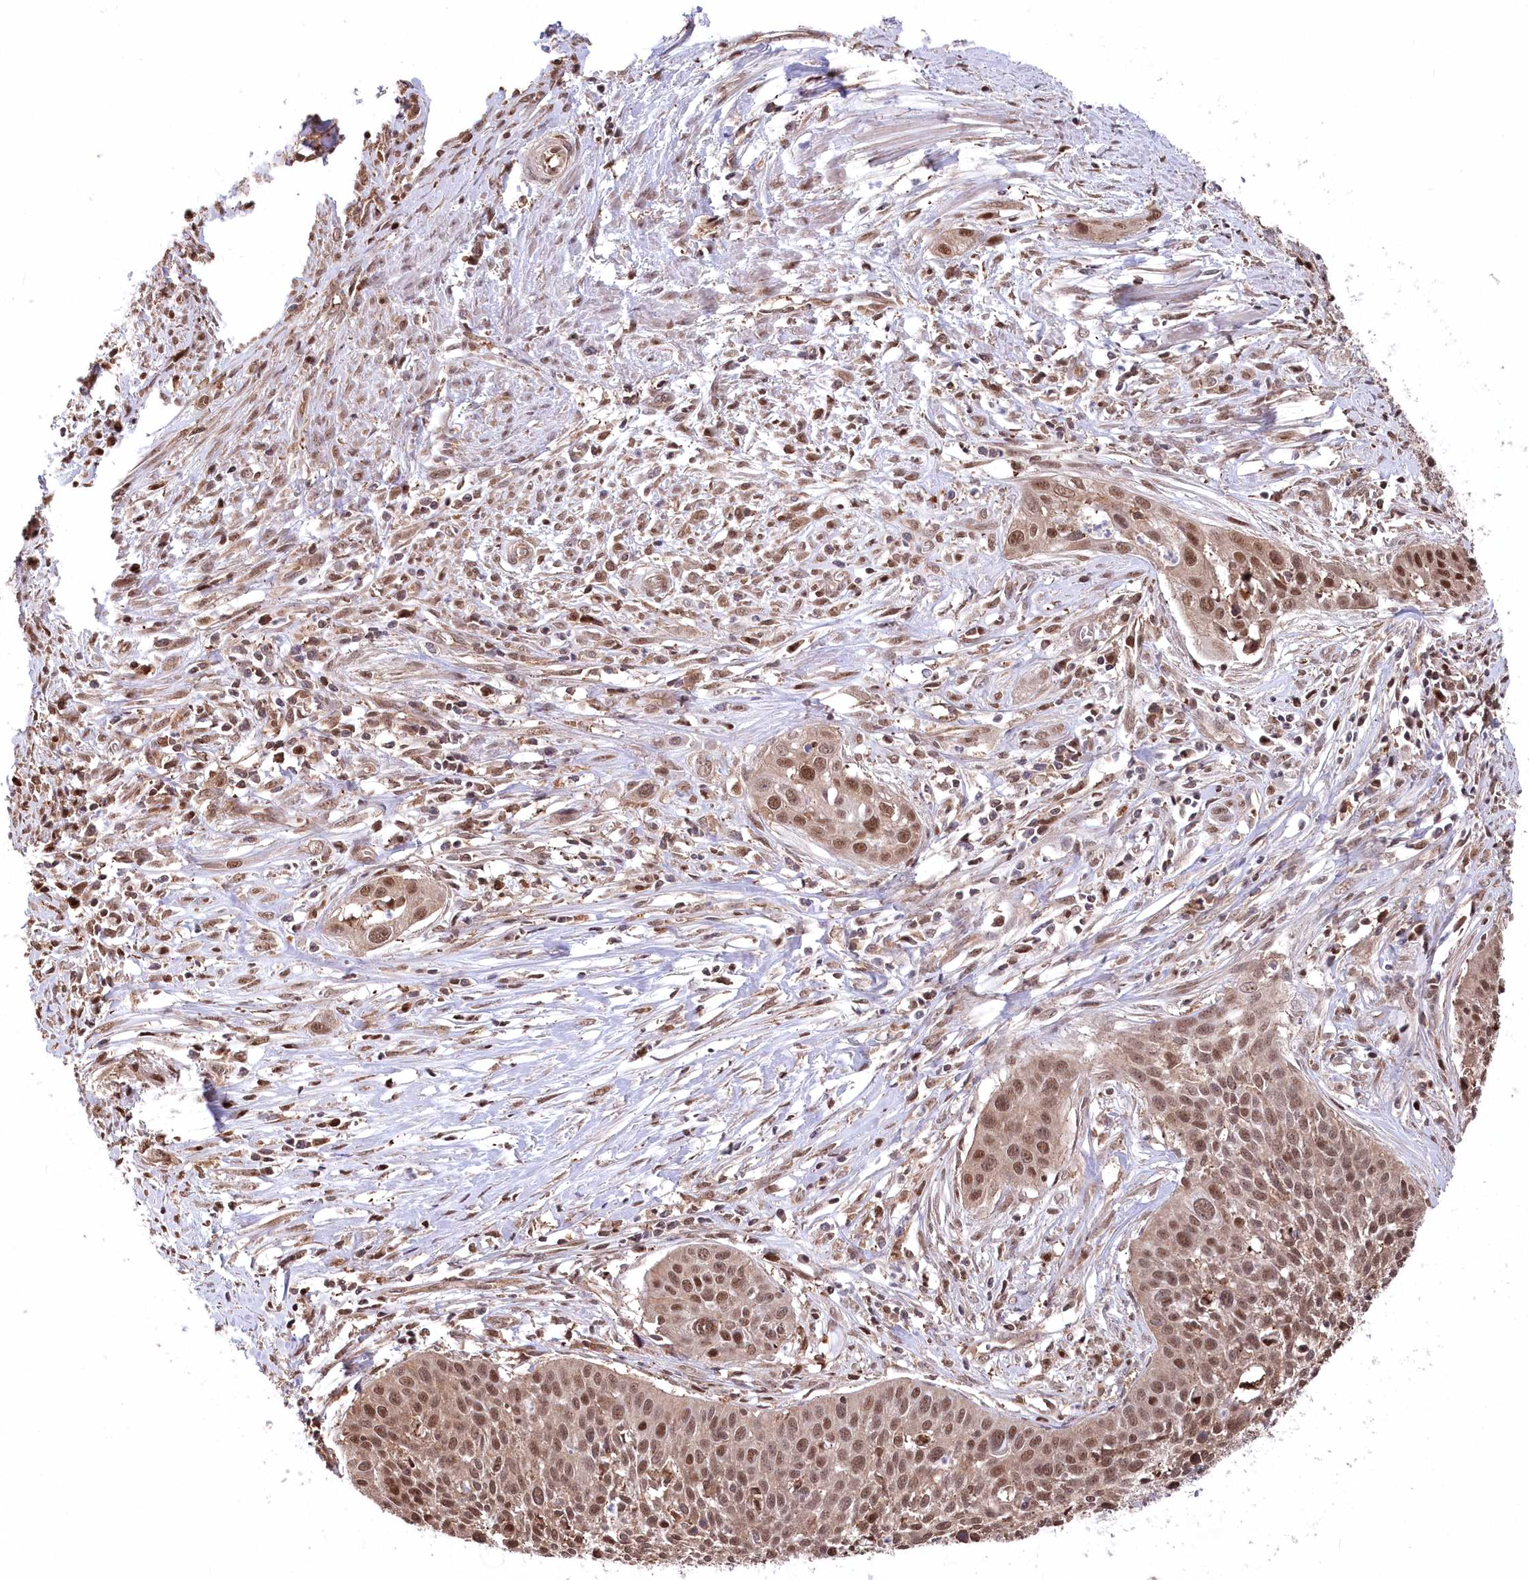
{"staining": {"intensity": "moderate", "quantity": ">75%", "location": "cytoplasmic/membranous,nuclear"}, "tissue": "cervical cancer", "cell_type": "Tumor cells", "image_type": "cancer", "snomed": [{"axis": "morphology", "description": "Squamous cell carcinoma, NOS"}, {"axis": "topography", "description": "Cervix"}], "caption": "Immunohistochemical staining of cervical cancer demonstrates medium levels of moderate cytoplasmic/membranous and nuclear expression in about >75% of tumor cells. Nuclei are stained in blue.", "gene": "PSMA1", "patient": {"sex": "female", "age": 34}}